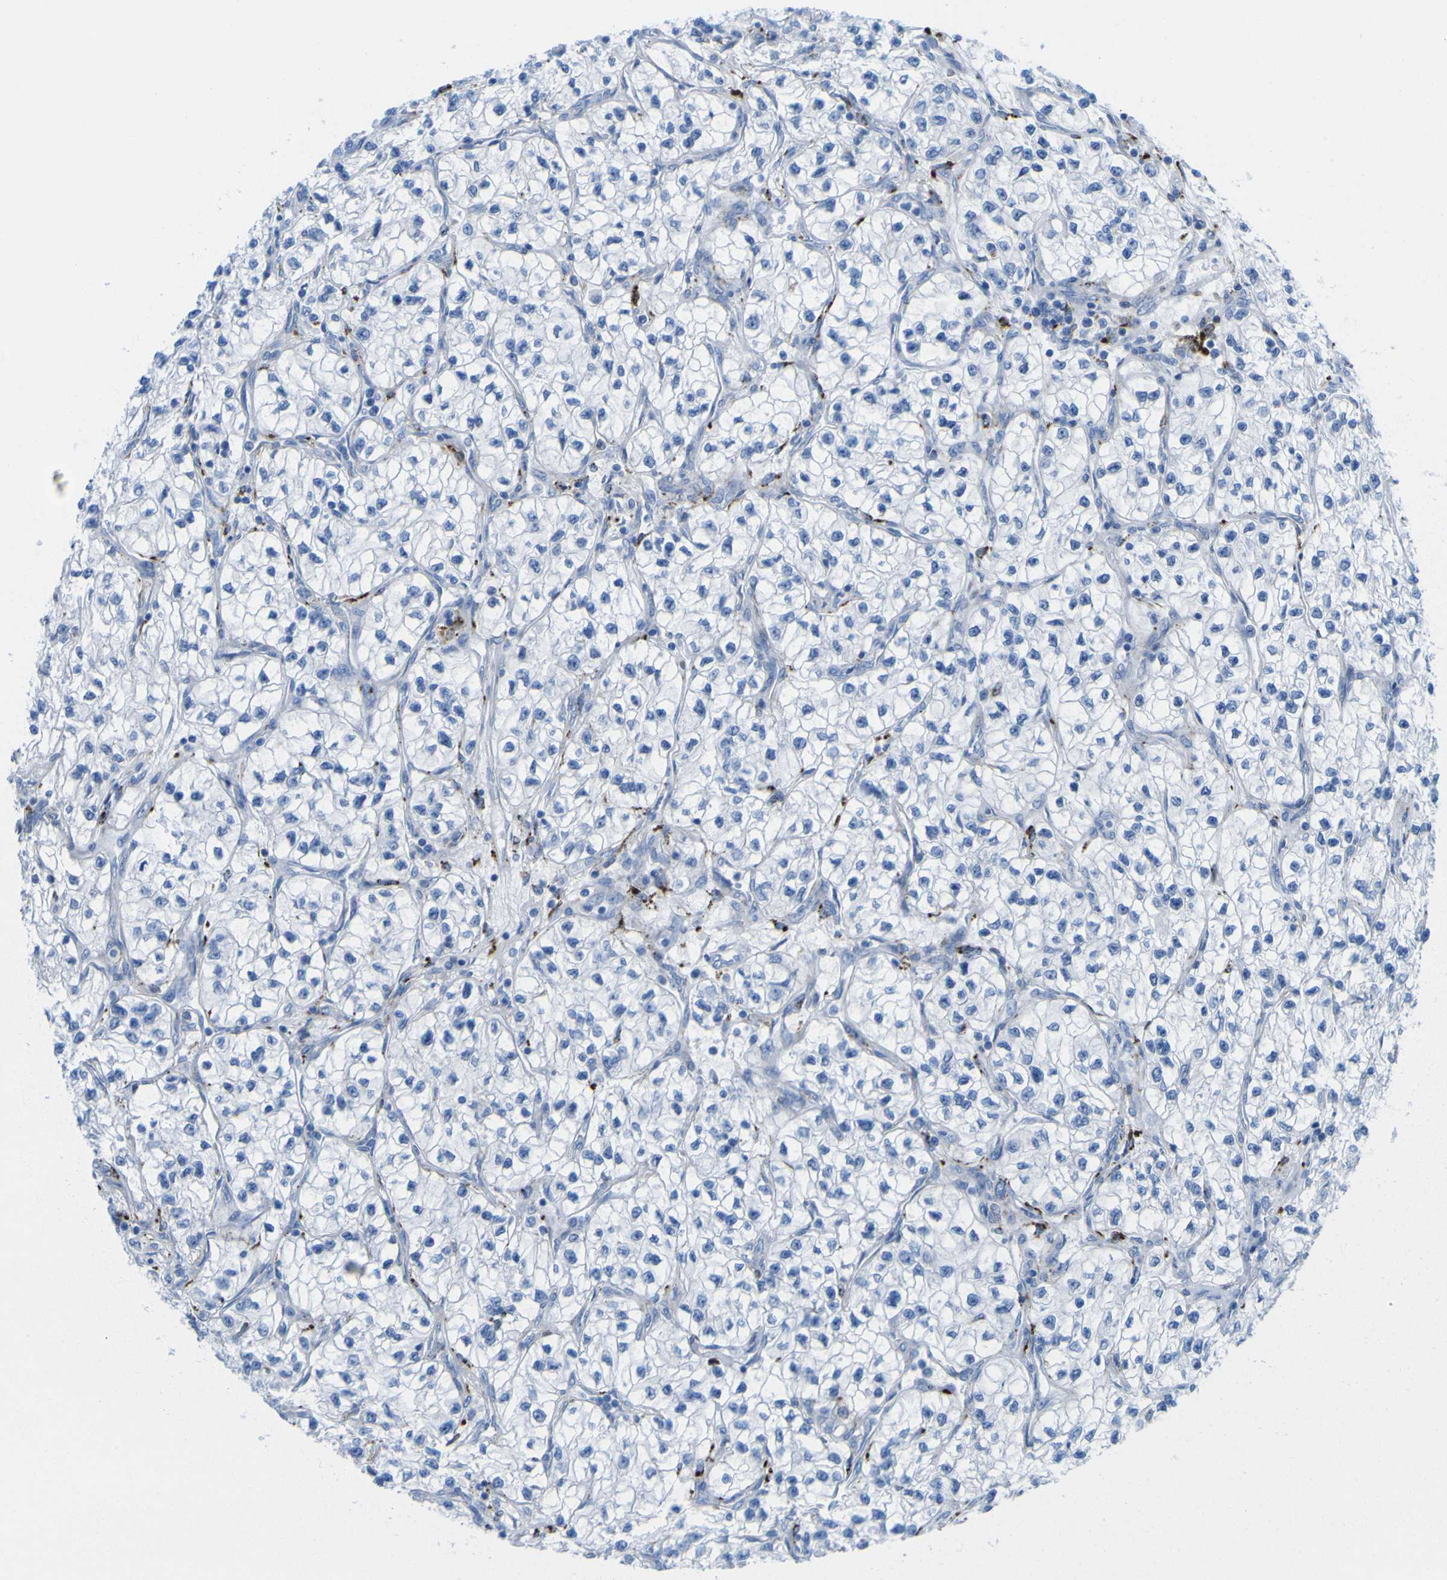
{"staining": {"intensity": "negative", "quantity": "none", "location": "none"}, "tissue": "renal cancer", "cell_type": "Tumor cells", "image_type": "cancer", "snomed": [{"axis": "morphology", "description": "Adenocarcinoma, NOS"}, {"axis": "topography", "description": "Kidney"}], "caption": "A photomicrograph of human adenocarcinoma (renal) is negative for staining in tumor cells. The staining was performed using DAB (3,3'-diaminobenzidine) to visualize the protein expression in brown, while the nuclei were stained in blue with hematoxylin (Magnification: 20x).", "gene": "PLD3", "patient": {"sex": "female", "age": 57}}